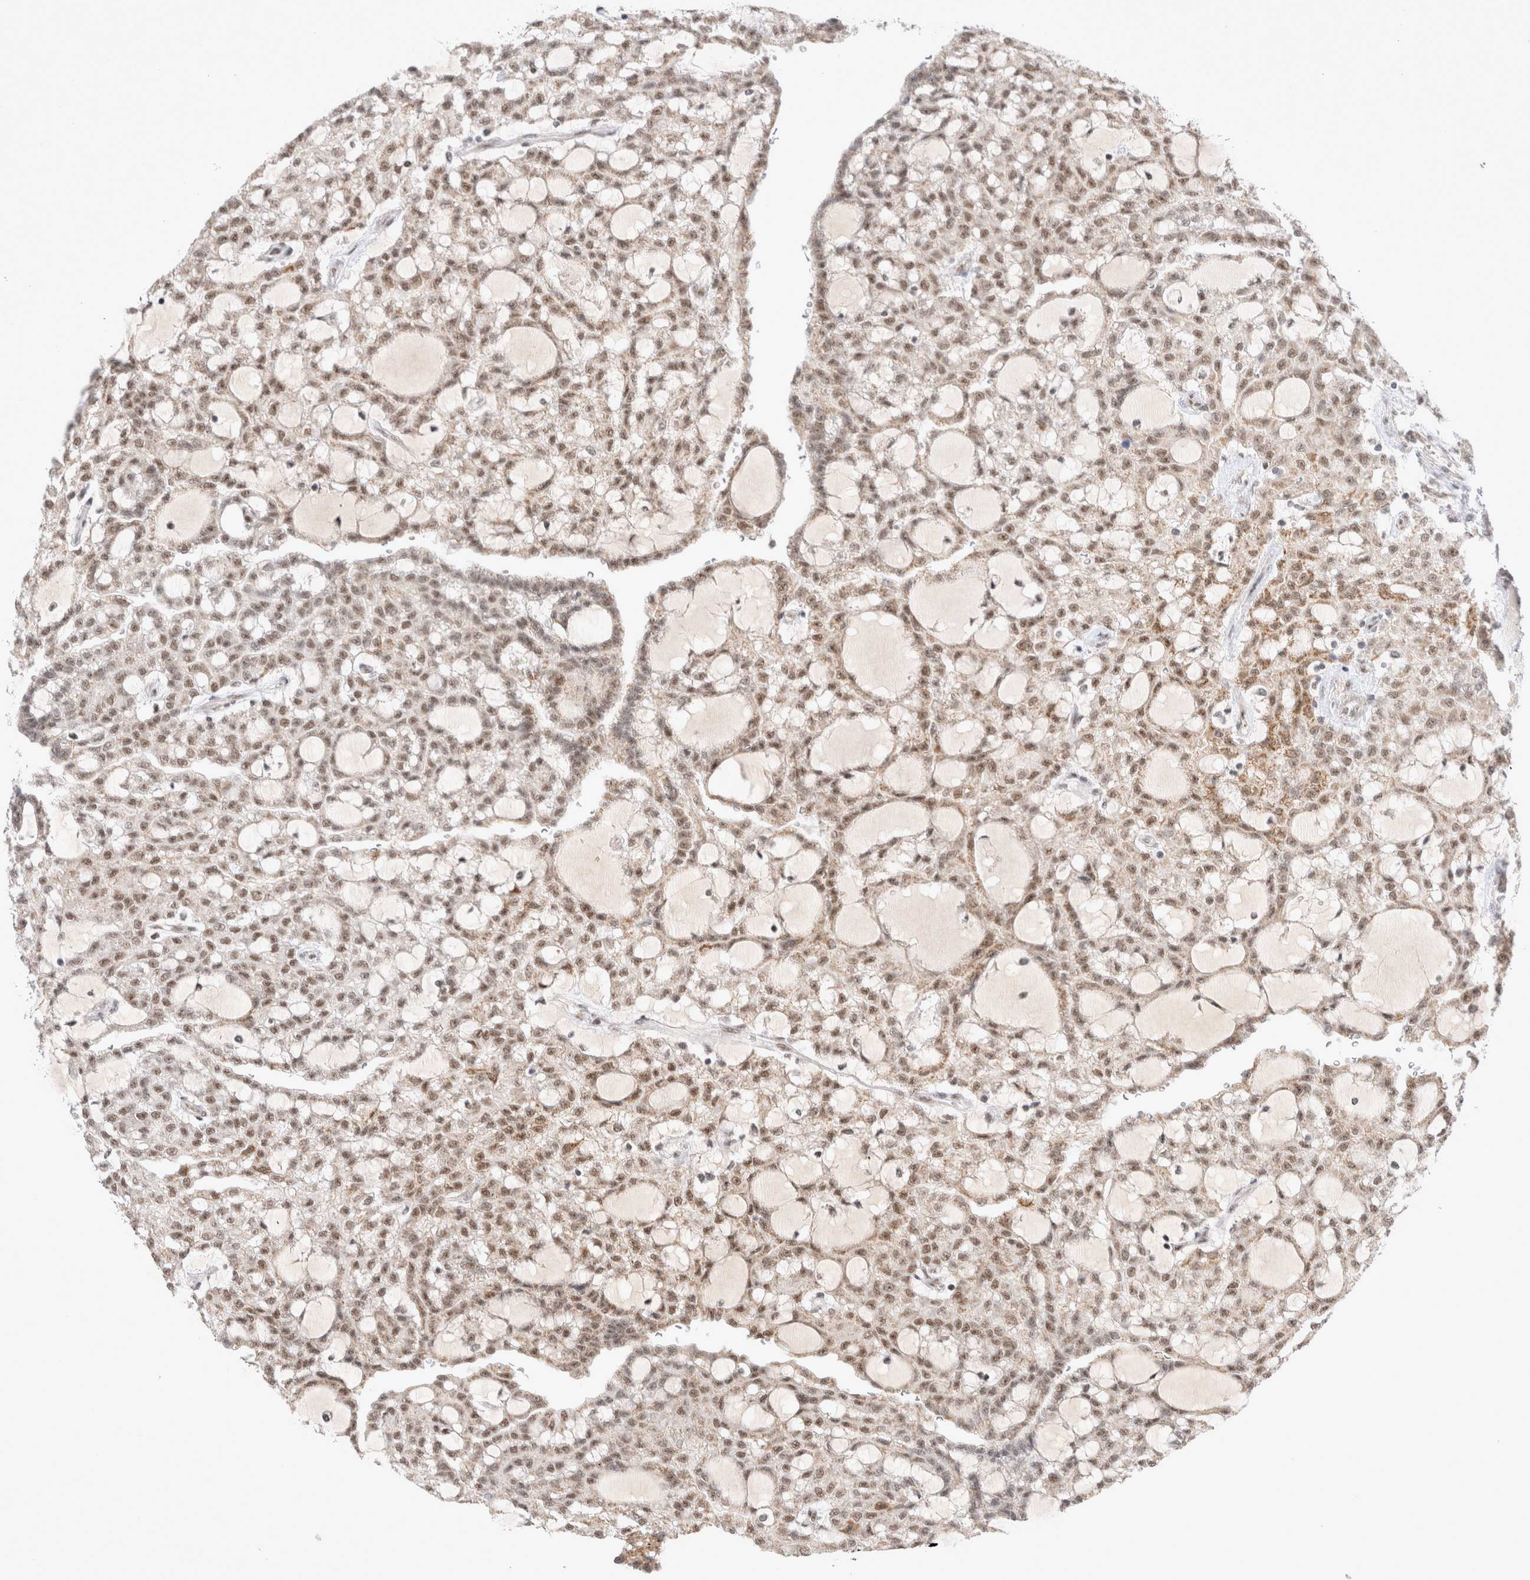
{"staining": {"intensity": "moderate", "quantity": ">75%", "location": "nuclear"}, "tissue": "renal cancer", "cell_type": "Tumor cells", "image_type": "cancer", "snomed": [{"axis": "morphology", "description": "Adenocarcinoma, NOS"}, {"axis": "topography", "description": "Kidney"}], "caption": "Adenocarcinoma (renal) tissue shows moderate nuclear positivity in about >75% of tumor cells, visualized by immunohistochemistry.", "gene": "MRPL37", "patient": {"sex": "male", "age": 63}}